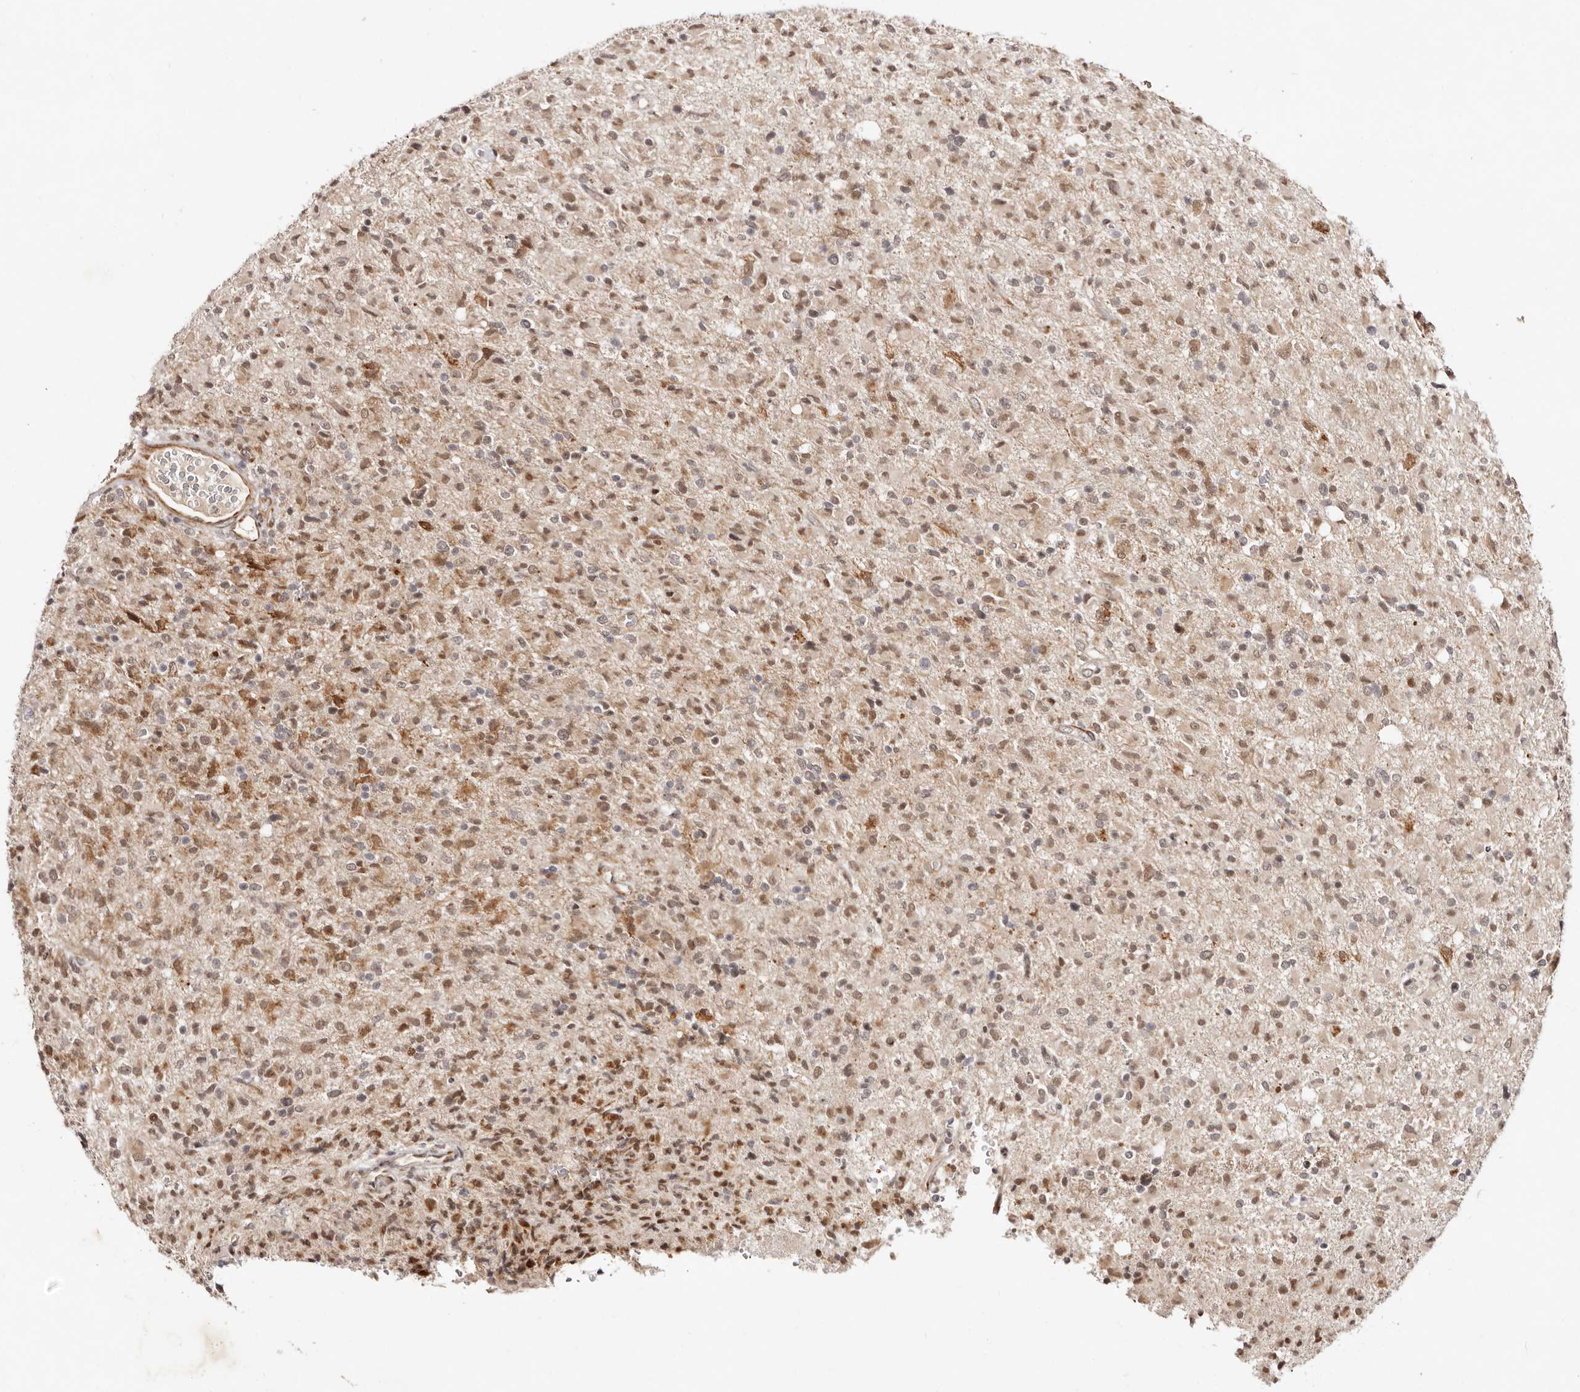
{"staining": {"intensity": "moderate", "quantity": "25%-75%", "location": "cytoplasmic/membranous,nuclear"}, "tissue": "glioma", "cell_type": "Tumor cells", "image_type": "cancer", "snomed": [{"axis": "morphology", "description": "Glioma, malignant, High grade"}, {"axis": "topography", "description": "Brain"}], "caption": "Immunohistochemical staining of human malignant glioma (high-grade) displays medium levels of moderate cytoplasmic/membranous and nuclear protein positivity in approximately 25%-75% of tumor cells. (IHC, brightfield microscopy, high magnification).", "gene": "BCL2L15", "patient": {"sex": "female", "age": 57}}